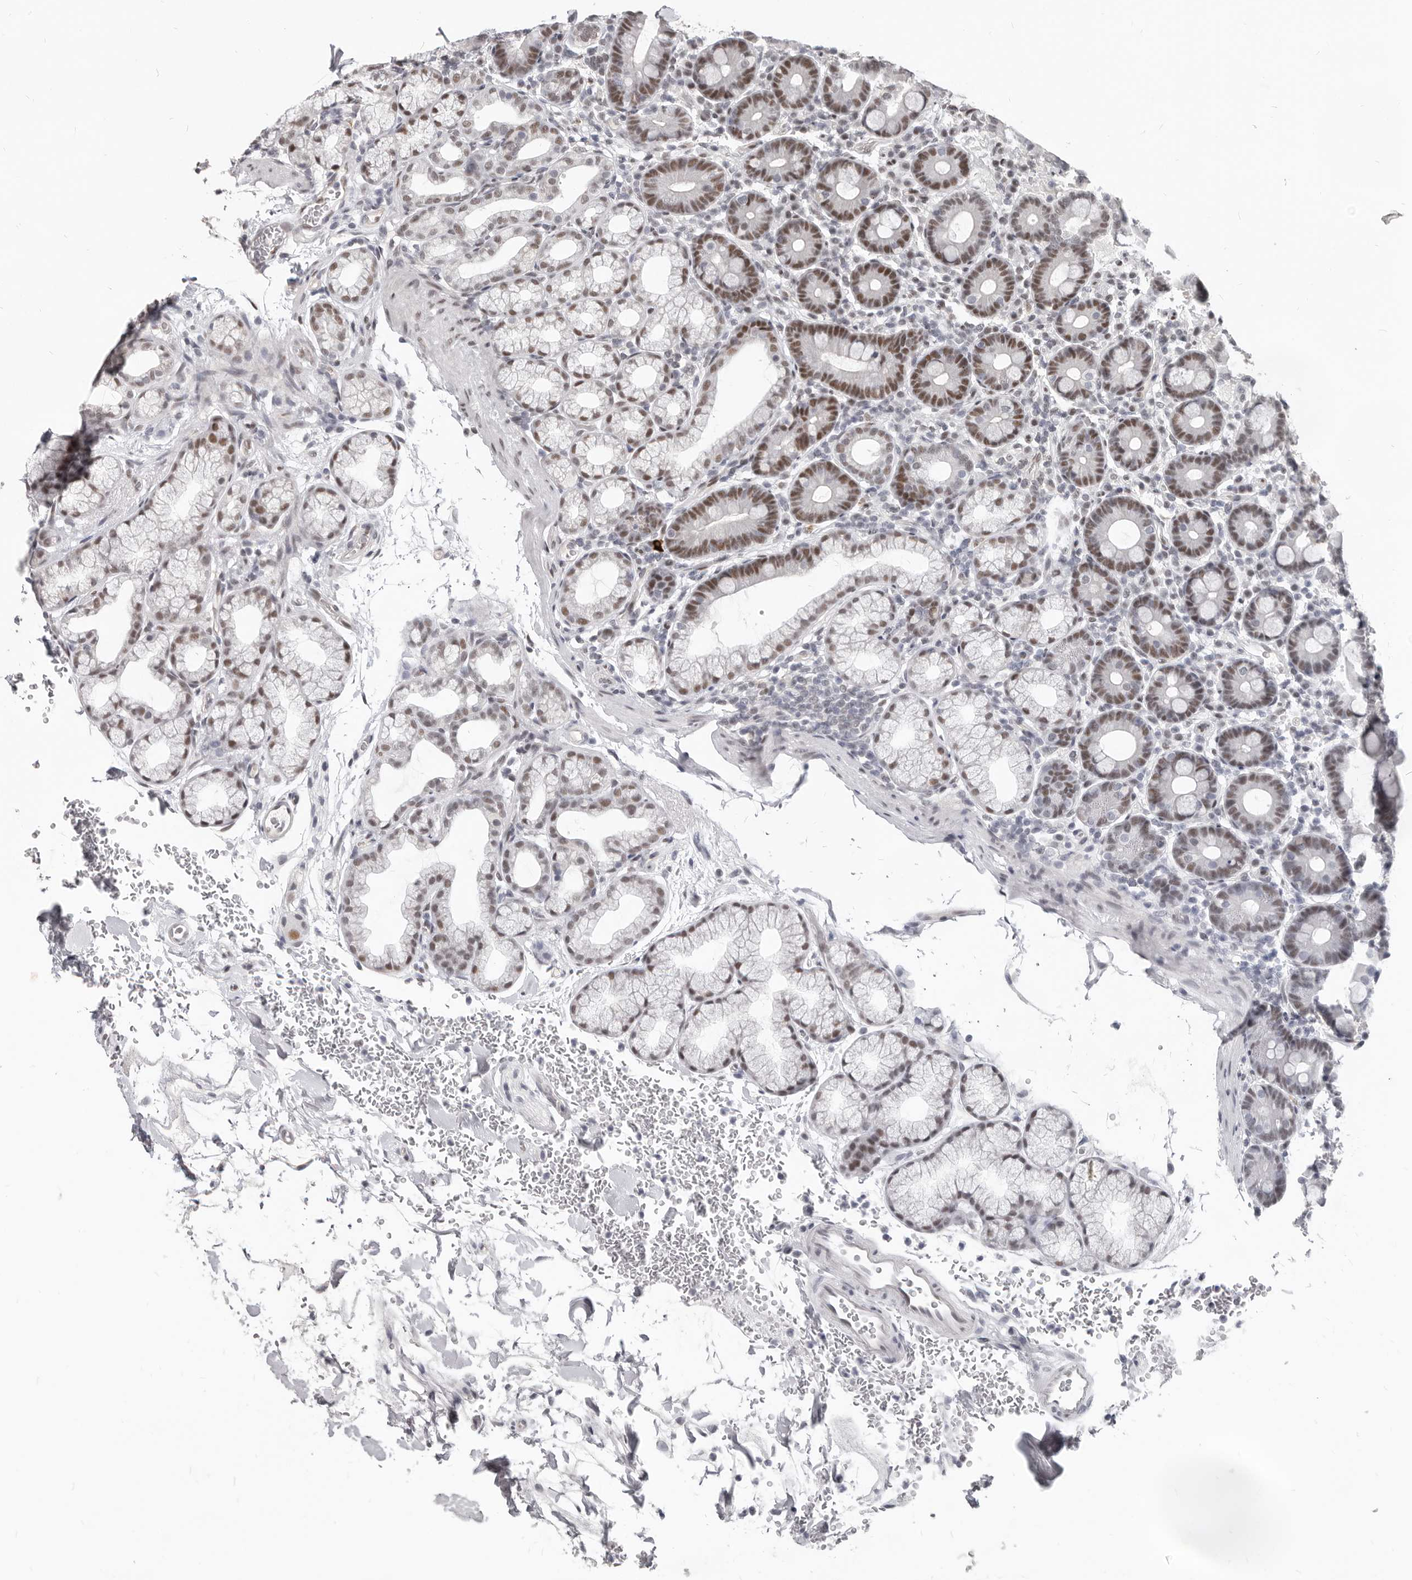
{"staining": {"intensity": "moderate", "quantity": ">75%", "location": "nuclear"}, "tissue": "duodenum", "cell_type": "Glandular cells", "image_type": "normal", "snomed": [{"axis": "morphology", "description": "Normal tissue, NOS"}, {"axis": "topography", "description": "Duodenum"}], "caption": "The image reveals immunohistochemical staining of benign duodenum. There is moderate nuclear positivity is appreciated in approximately >75% of glandular cells.", "gene": "ATF5", "patient": {"sex": "male", "age": 54}}